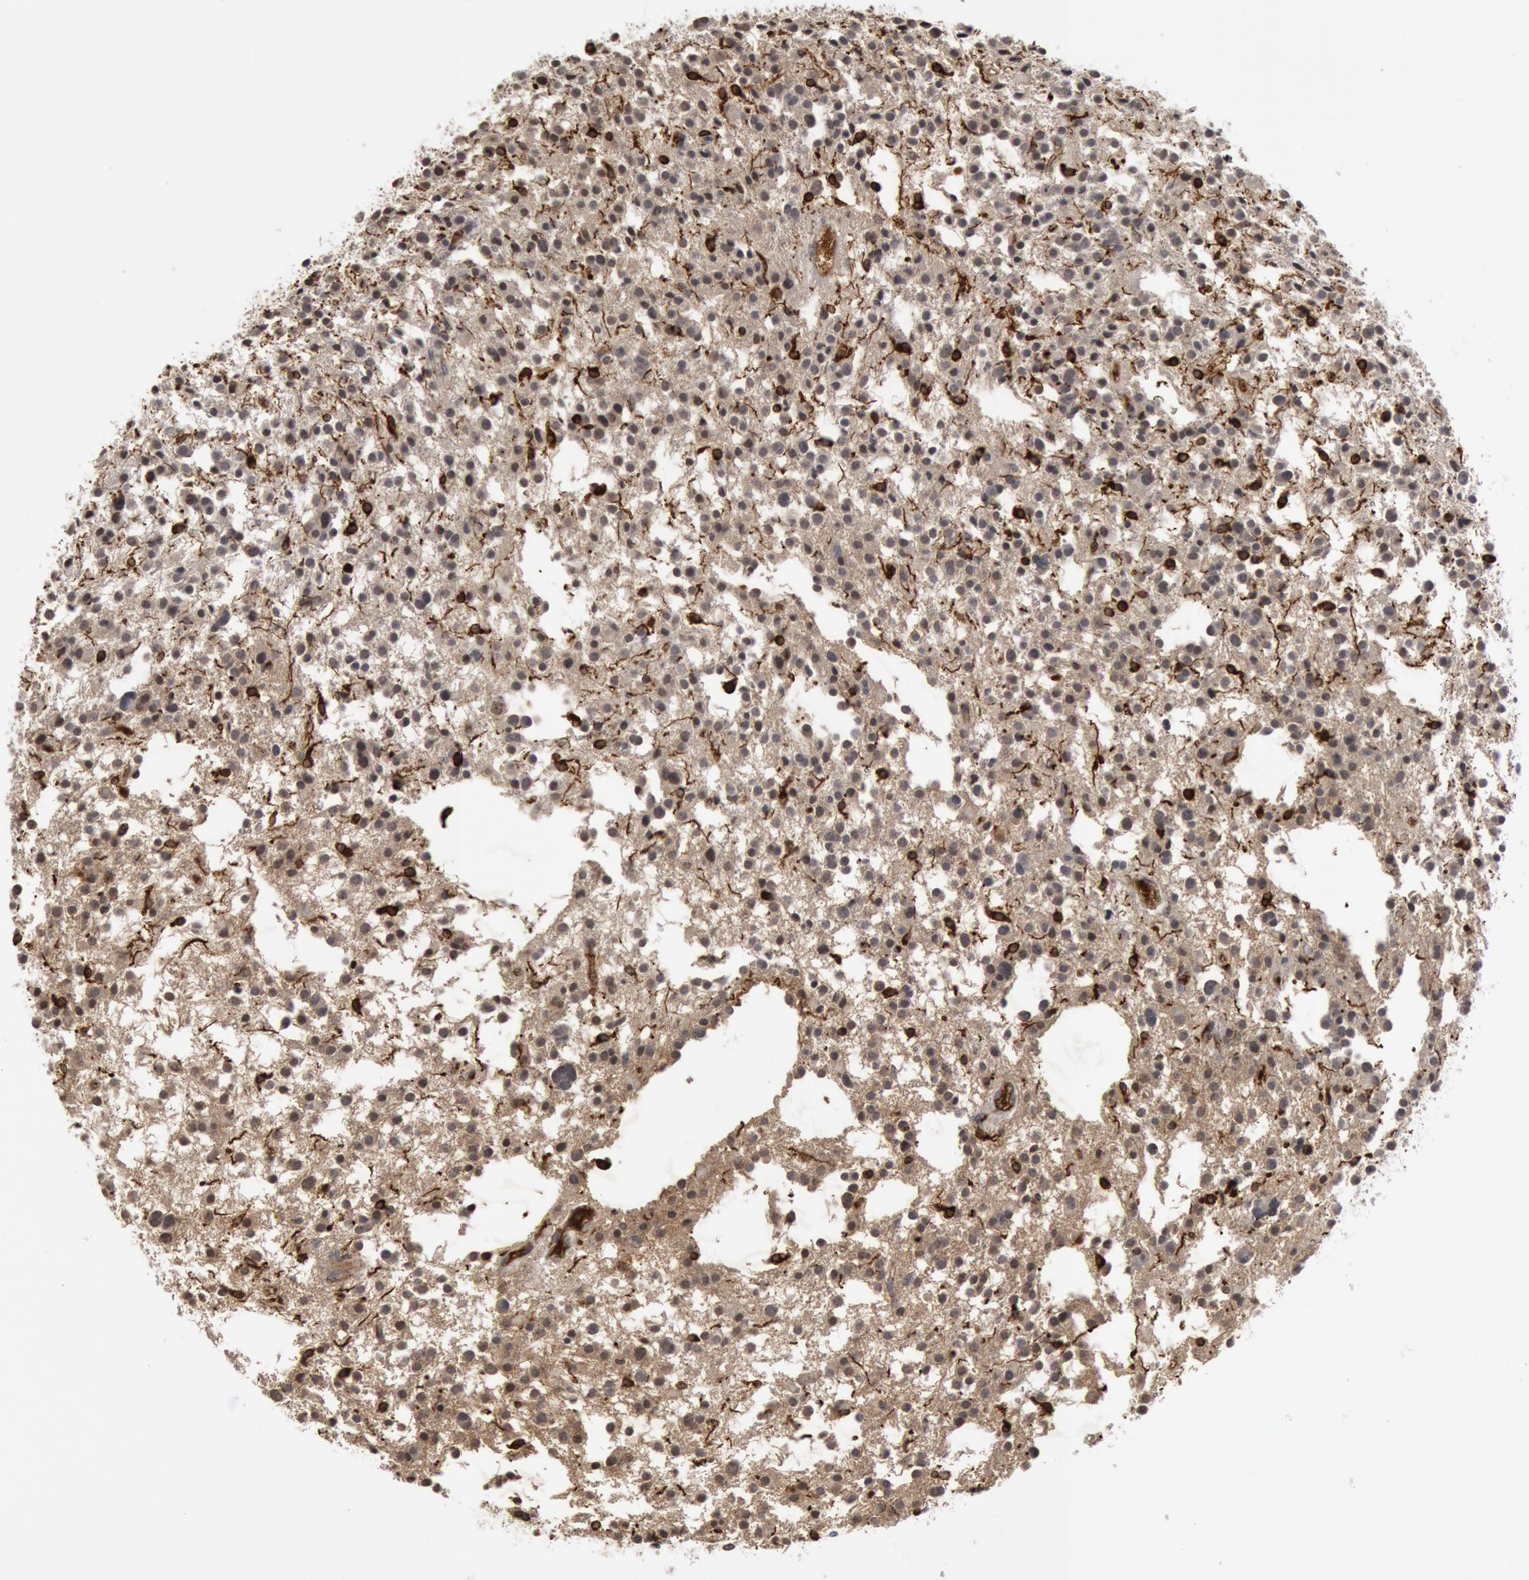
{"staining": {"intensity": "moderate", "quantity": "25%-75%", "location": "nuclear"}, "tissue": "glioma", "cell_type": "Tumor cells", "image_type": "cancer", "snomed": [{"axis": "morphology", "description": "Glioma, malignant, Low grade"}, {"axis": "topography", "description": "Brain"}], "caption": "About 25%-75% of tumor cells in malignant low-grade glioma show moderate nuclear protein expression as visualized by brown immunohistochemical staining.", "gene": "C1QC", "patient": {"sex": "female", "age": 36}}